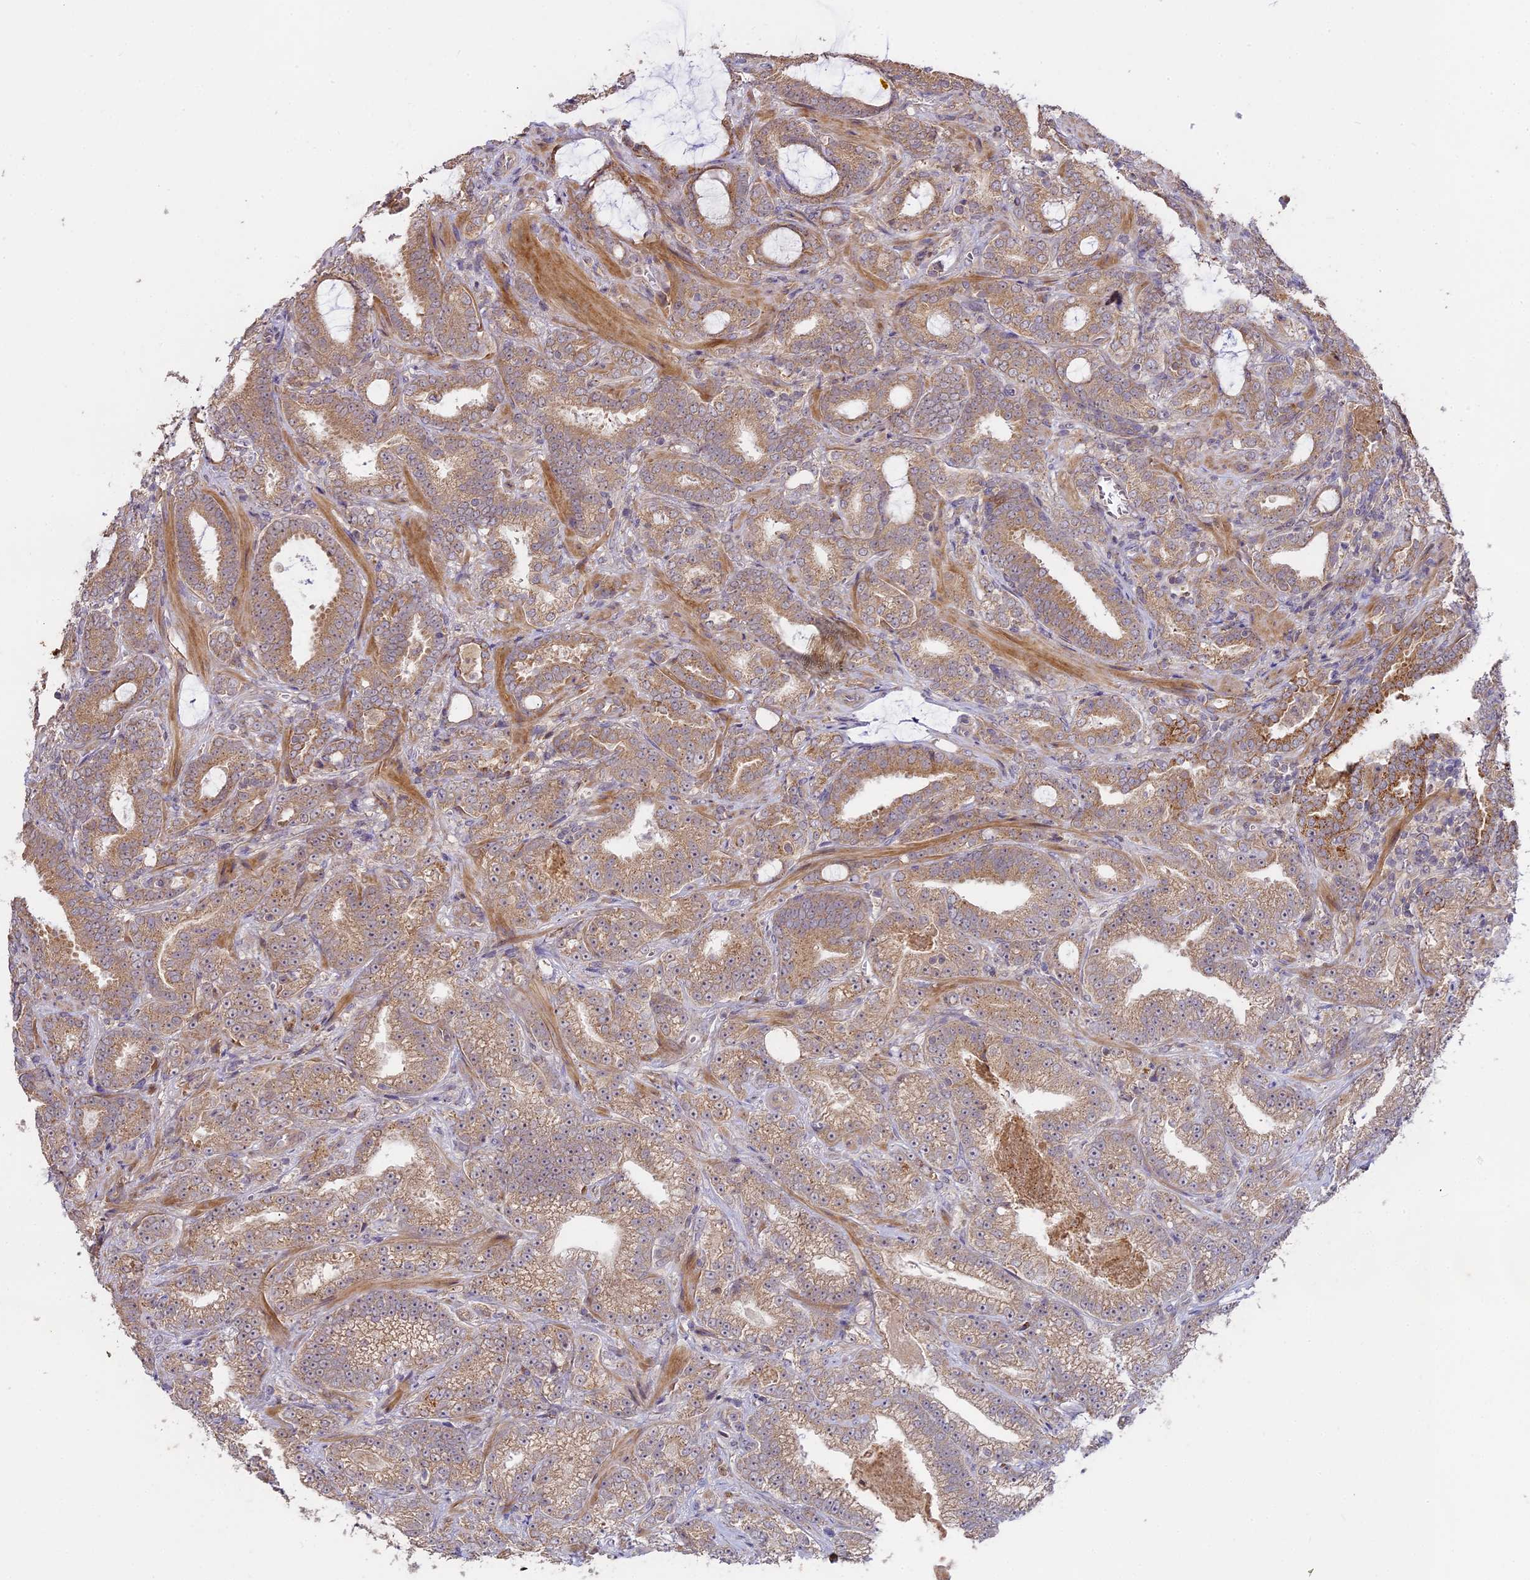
{"staining": {"intensity": "weak", "quantity": ">75%", "location": "cytoplasmic/membranous"}, "tissue": "prostate cancer", "cell_type": "Tumor cells", "image_type": "cancer", "snomed": [{"axis": "morphology", "description": "Adenocarcinoma, High grade"}, {"axis": "topography", "description": "Prostate and seminal vesicle, NOS"}], "caption": "Protein staining demonstrates weak cytoplasmic/membranous positivity in about >75% of tumor cells in prostate cancer.", "gene": "MEMO1", "patient": {"sex": "male", "age": 67}}